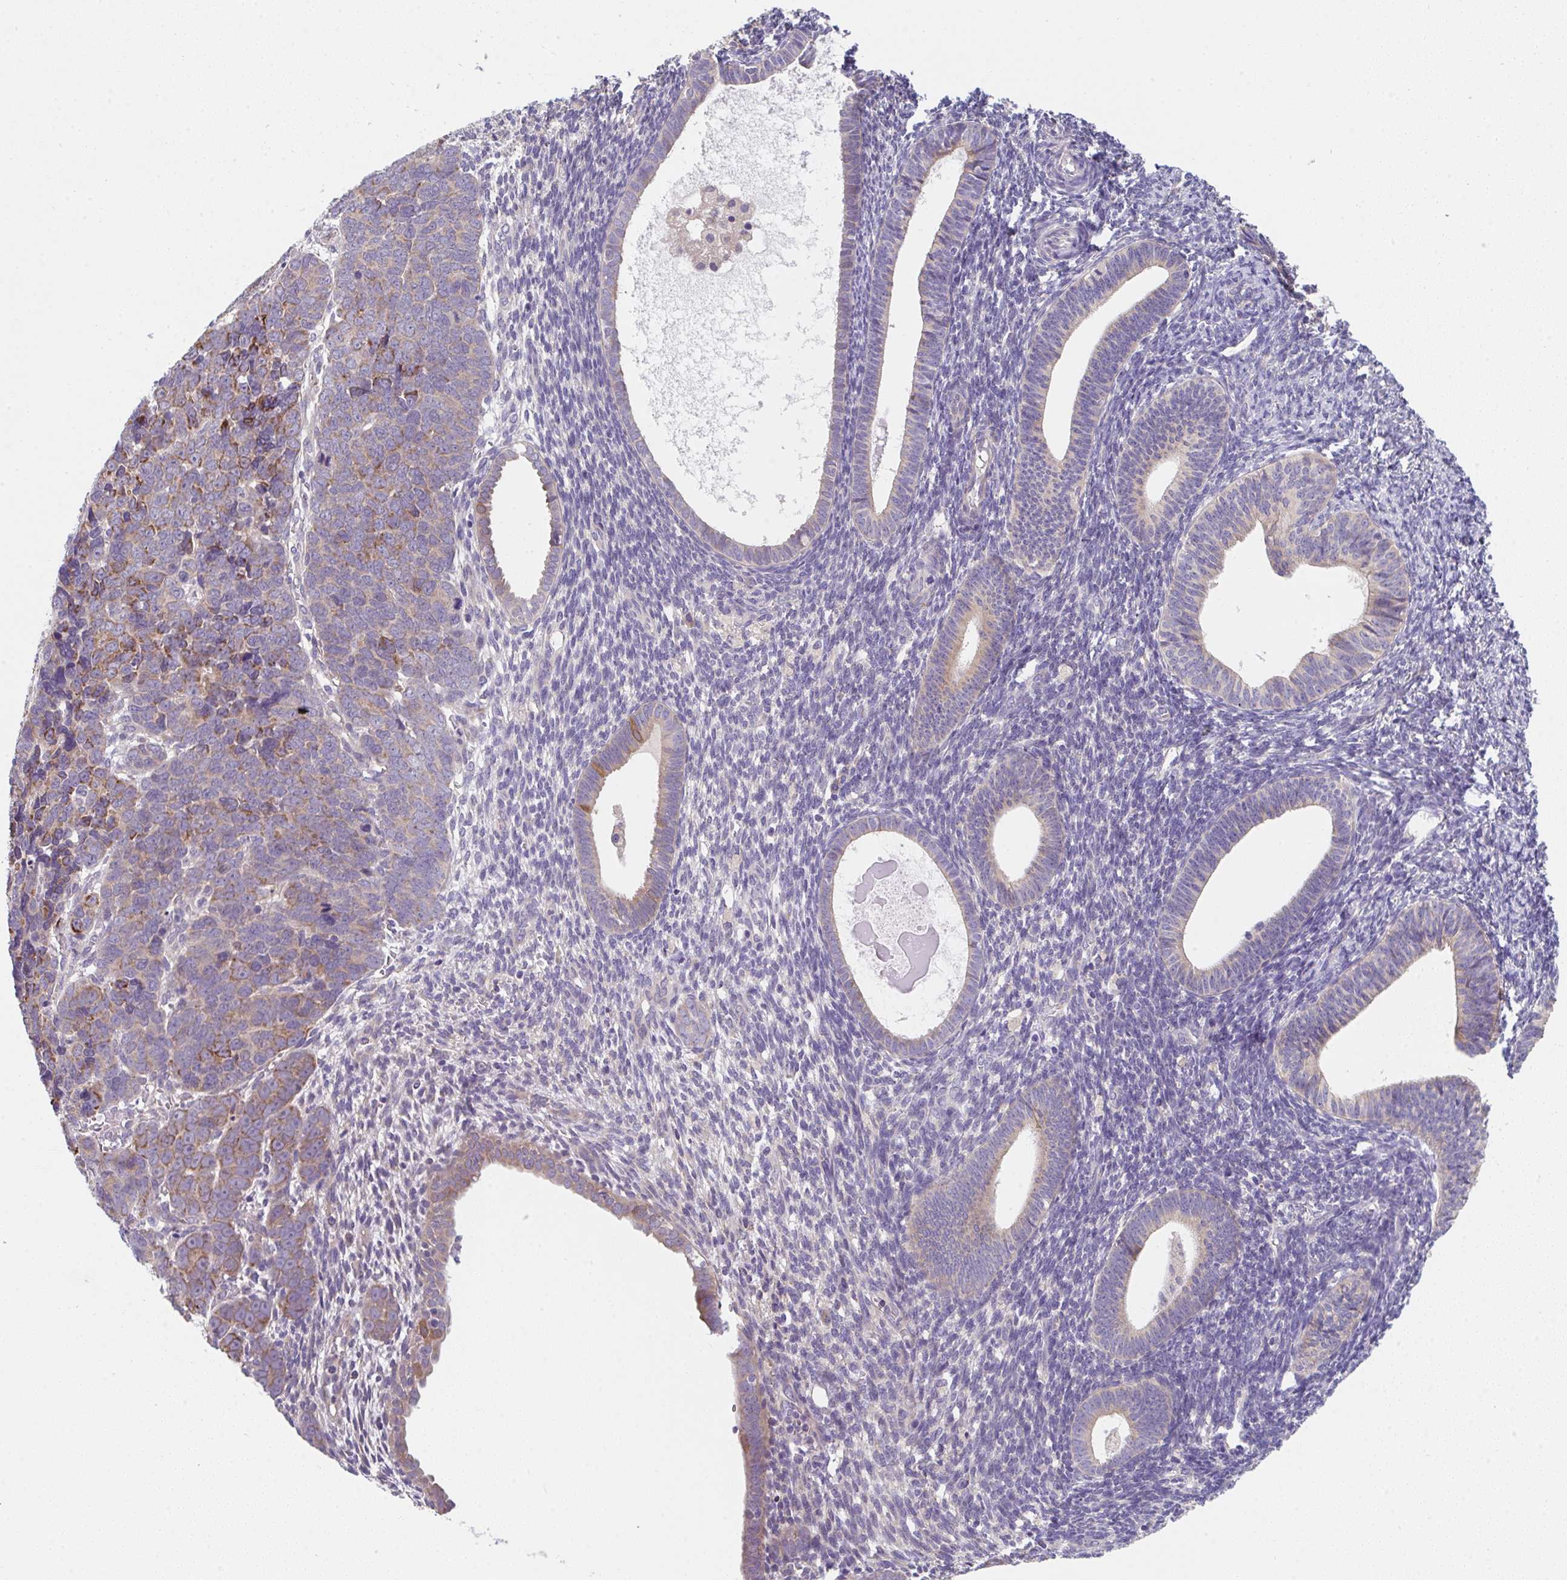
{"staining": {"intensity": "moderate", "quantity": "25%-75%", "location": "cytoplasmic/membranous"}, "tissue": "endometrial cancer", "cell_type": "Tumor cells", "image_type": "cancer", "snomed": [{"axis": "morphology", "description": "Adenocarcinoma, NOS"}, {"axis": "topography", "description": "Endometrium"}], "caption": "IHC photomicrograph of human endometrial cancer (adenocarcinoma) stained for a protein (brown), which demonstrates medium levels of moderate cytoplasmic/membranous positivity in about 25%-75% of tumor cells.", "gene": "TSPAN31", "patient": {"sex": "female", "age": 82}}